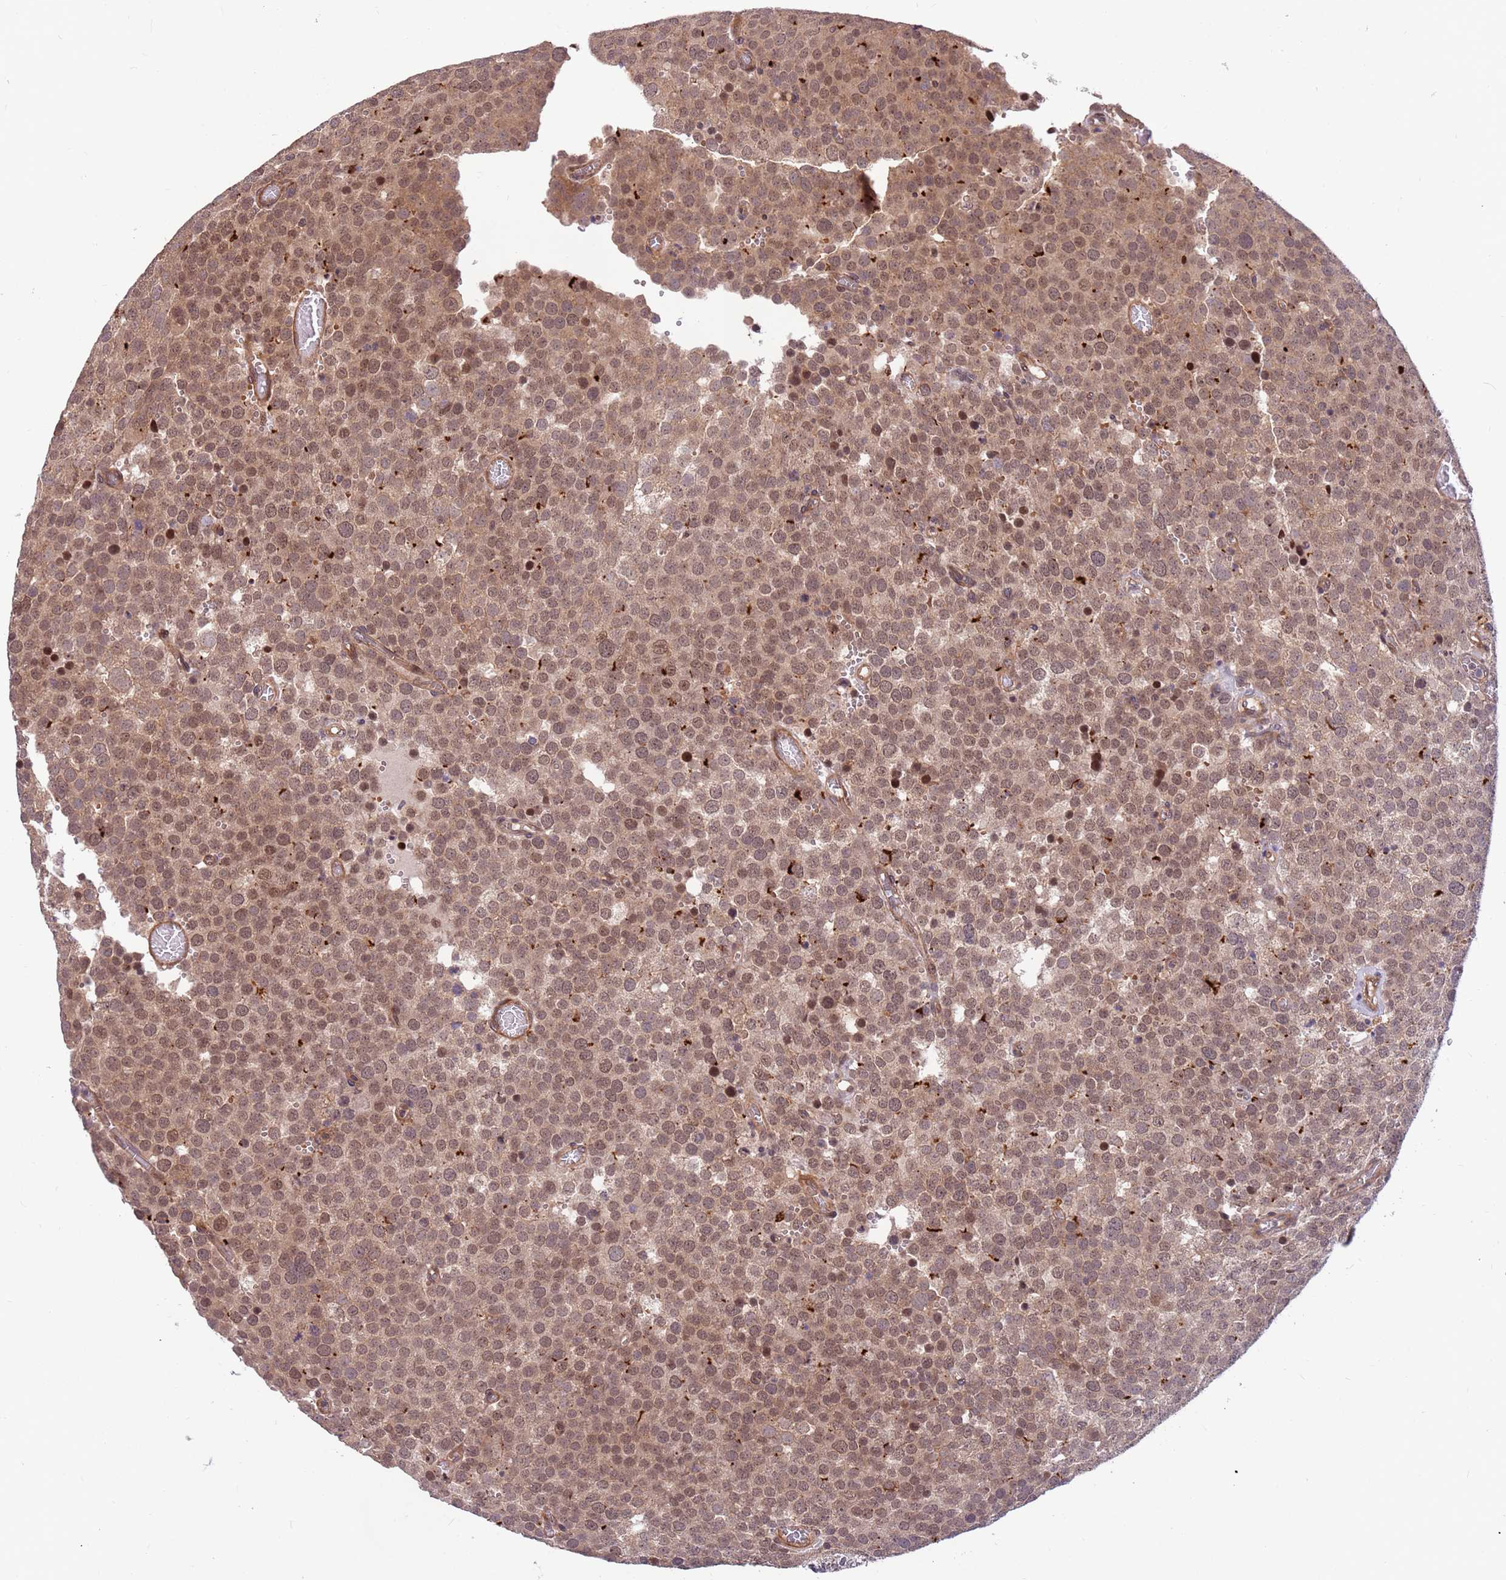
{"staining": {"intensity": "moderate", "quantity": ">75%", "location": "nuclear"}, "tissue": "testis cancer", "cell_type": "Tumor cells", "image_type": "cancer", "snomed": [{"axis": "morphology", "description": "Normal tissue, NOS"}, {"axis": "morphology", "description": "Seminoma, NOS"}, {"axis": "topography", "description": "Testis"}], "caption": "Human testis cancer stained for a protein (brown) demonstrates moderate nuclear positive positivity in about >75% of tumor cells.", "gene": "HAUS3", "patient": {"sex": "male", "age": 71}}